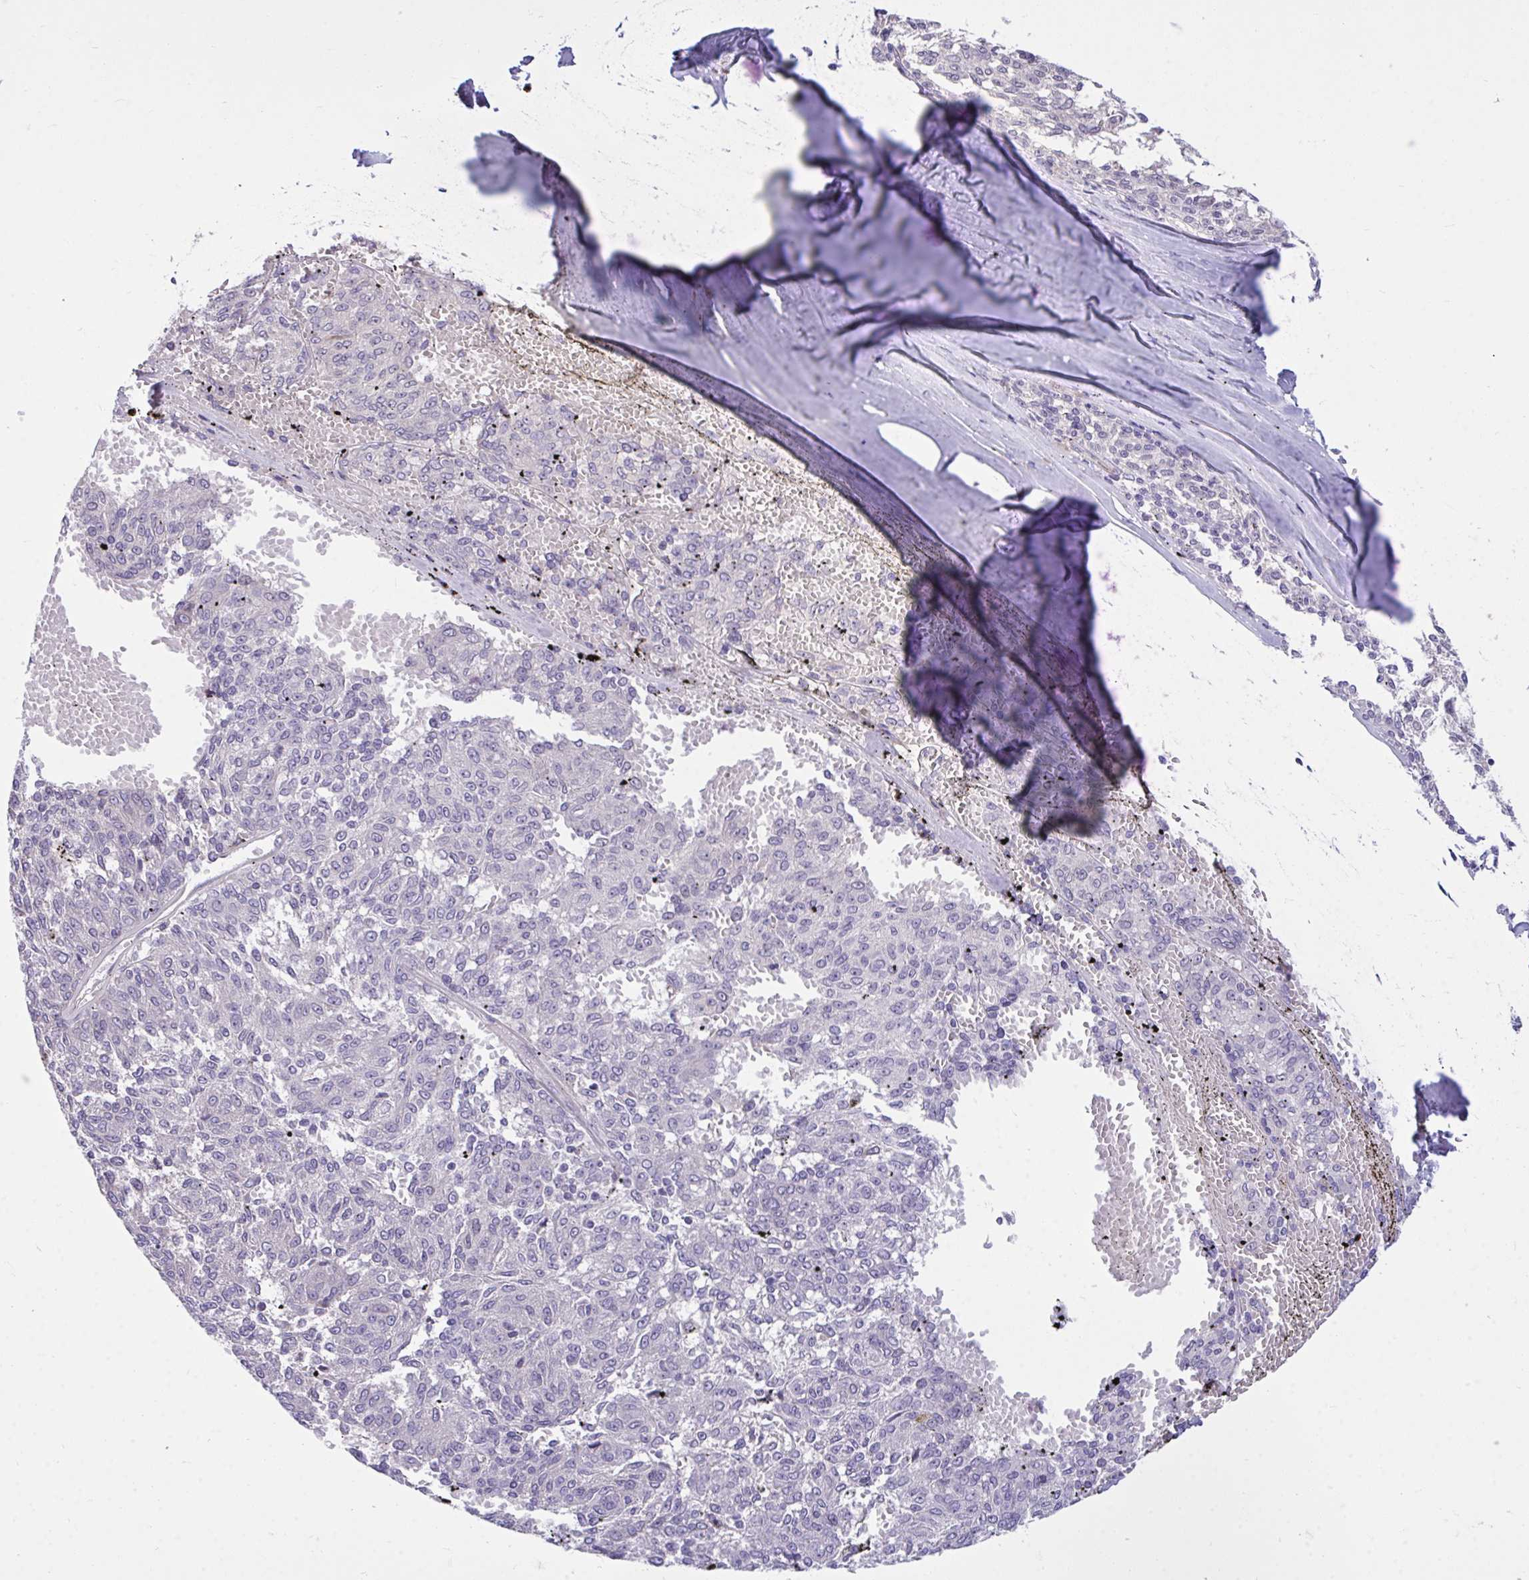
{"staining": {"intensity": "negative", "quantity": "none", "location": "none"}, "tissue": "melanoma", "cell_type": "Tumor cells", "image_type": "cancer", "snomed": [{"axis": "morphology", "description": "Malignant melanoma, NOS"}, {"axis": "topography", "description": "Skin"}], "caption": "An immunohistochemistry (IHC) micrograph of melanoma is shown. There is no staining in tumor cells of melanoma.", "gene": "HMBOX1", "patient": {"sex": "female", "age": 72}}